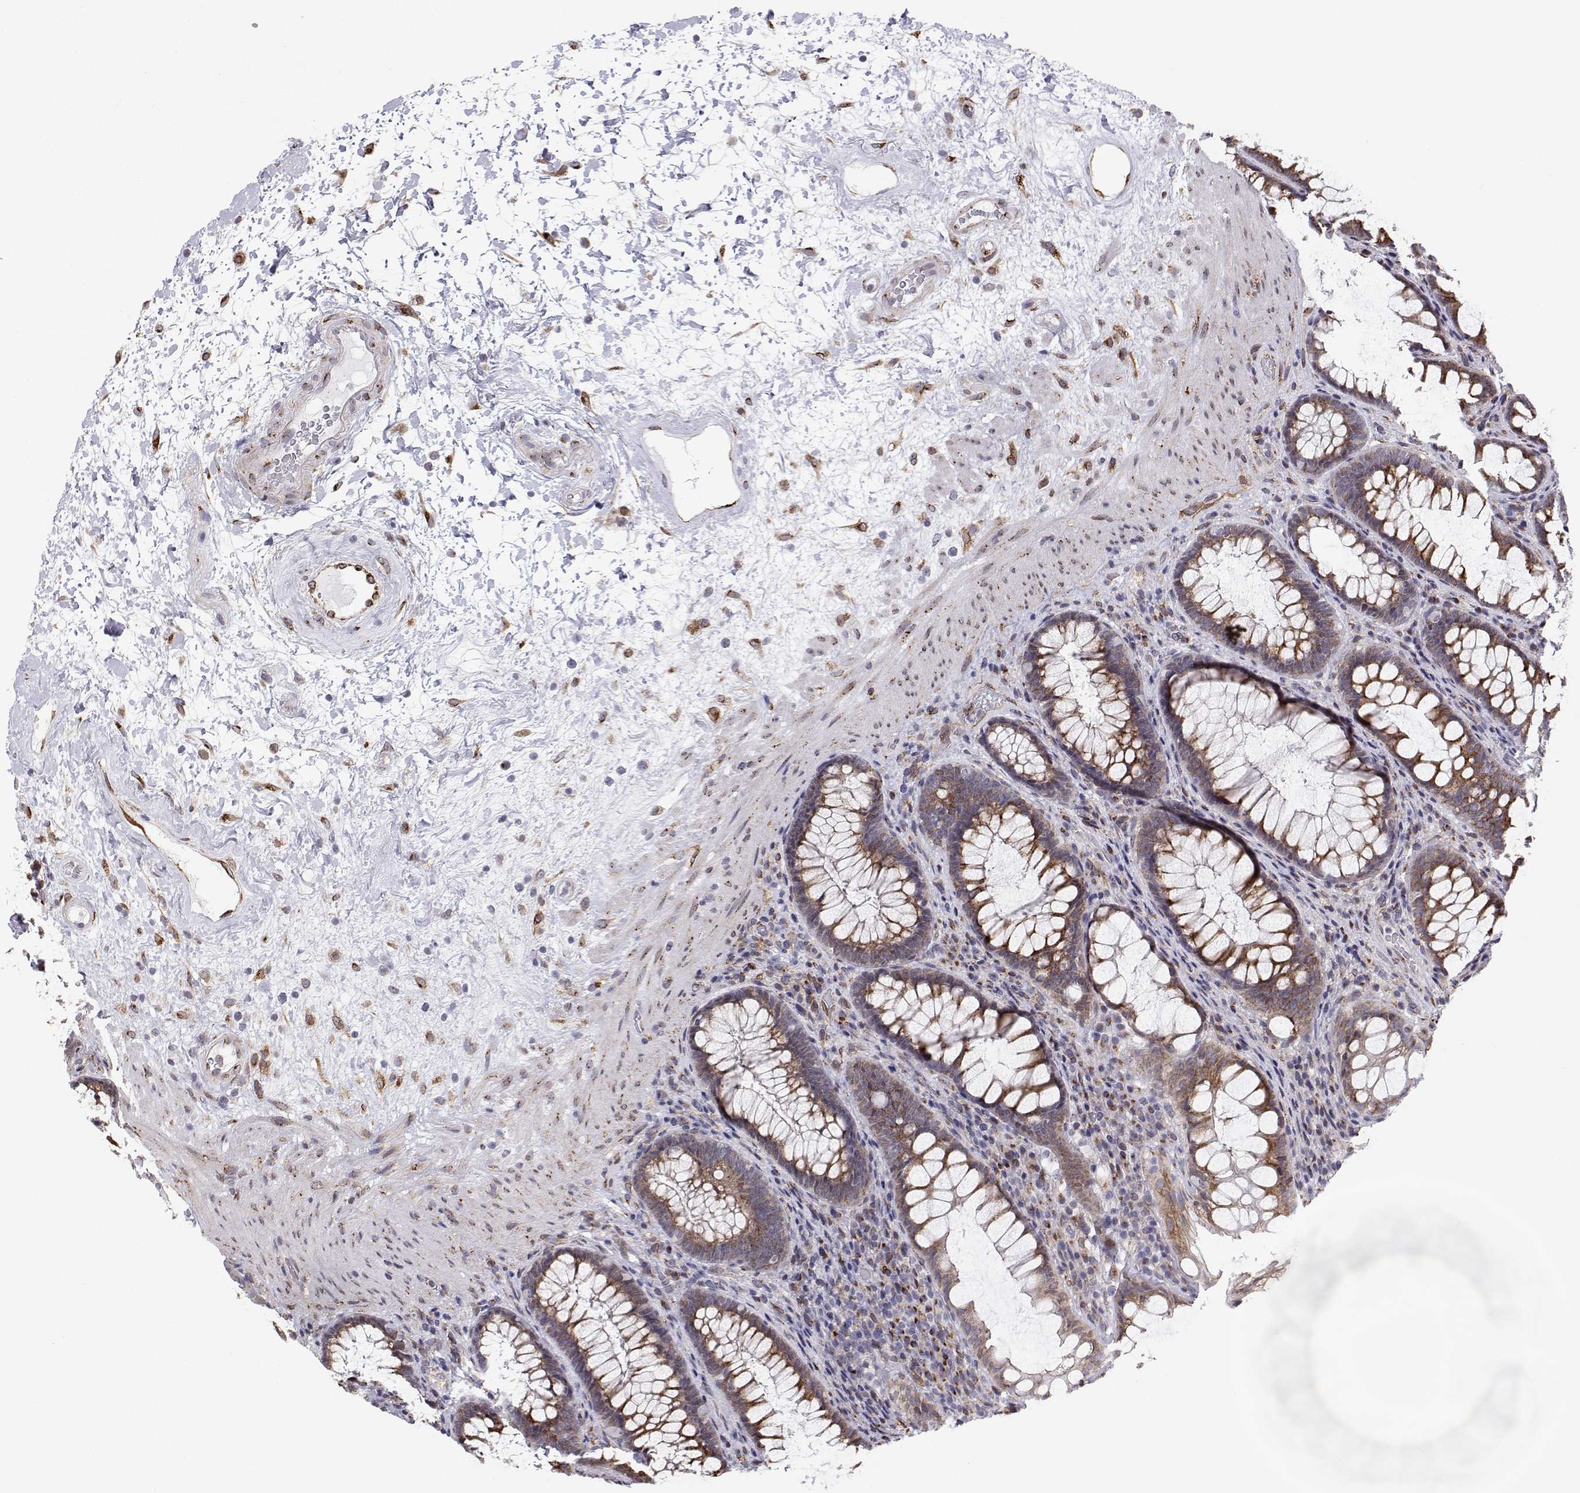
{"staining": {"intensity": "moderate", "quantity": "25%-75%", "location": "cytoplasmic/membranous"}, "tissue": "rectum", "cell_type": "Glandular cells", "image_type": "normal", "snomed": [{"axis": "morphology", "description": "Normal tissue, NOS"}, {"axis": "topography", "description": "Rectum"}], "caption": "A micrograph of rectum stained for a protein shows moderate cytoplasmic/membranous brown staining in glandular cells.", "gene": "STARD13", "patient": {"sex": "male", "age": 72}}